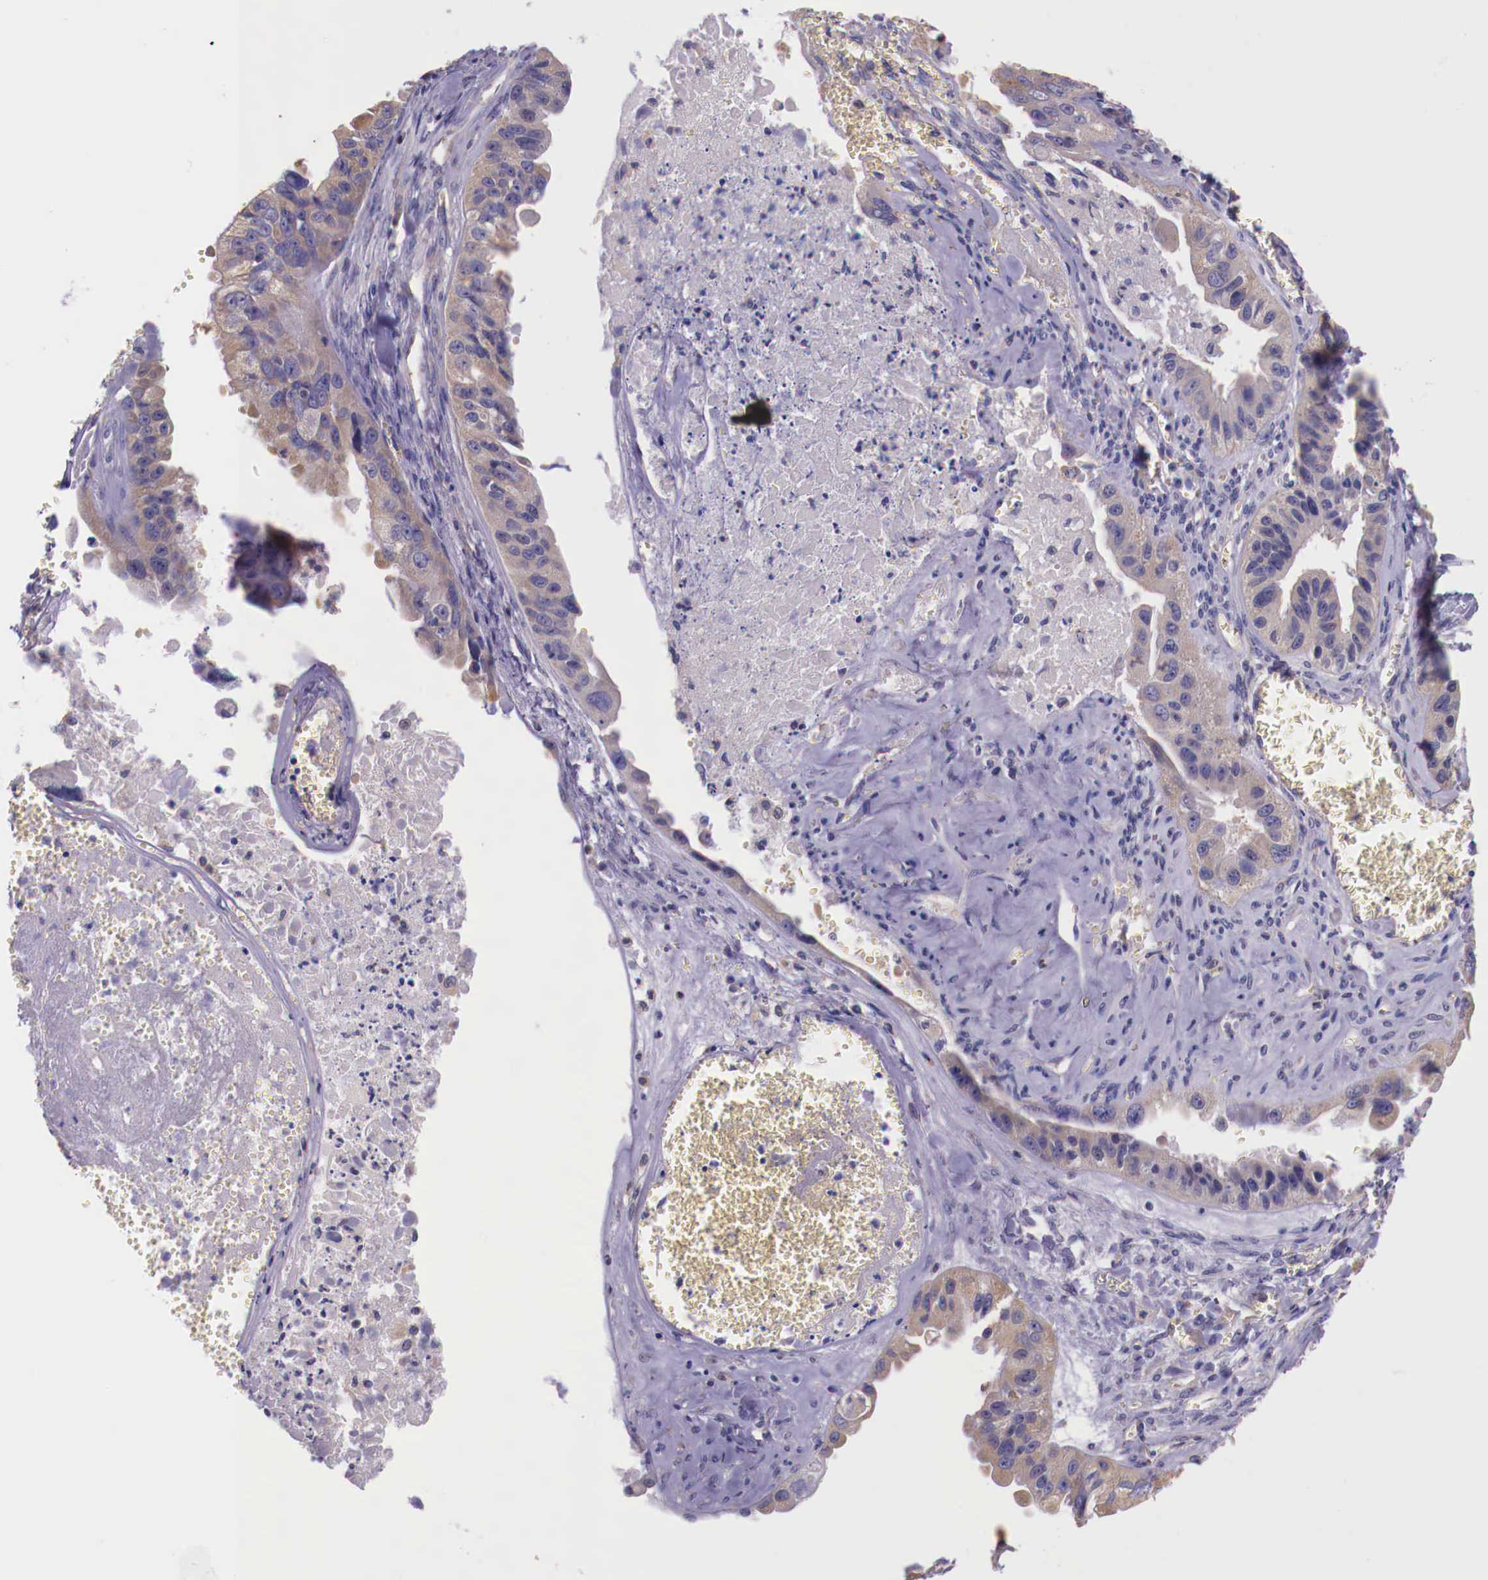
{"staining": {"intensity": "weak", "quantity": ">75%", "location": "cytoplasmic/membranous"}, "tissue": "ovarian cancer", "cell_type": "Tumor cells", "image_type": "cancer", "snomed": [{"axis": "morphology", "description": "Carcinoma, endometroid"}, {"axis": "topography", "description": "Ovary"}], "caption": "Ovarian endometroid carcinoma stained with immunohistochemistry (IHC) shows weak cytoplasmic/membranous expression in approximately >75% of tumor cells.", "gene": "GRIPAP1", "patient": {"sex": "female", "age": 85}}